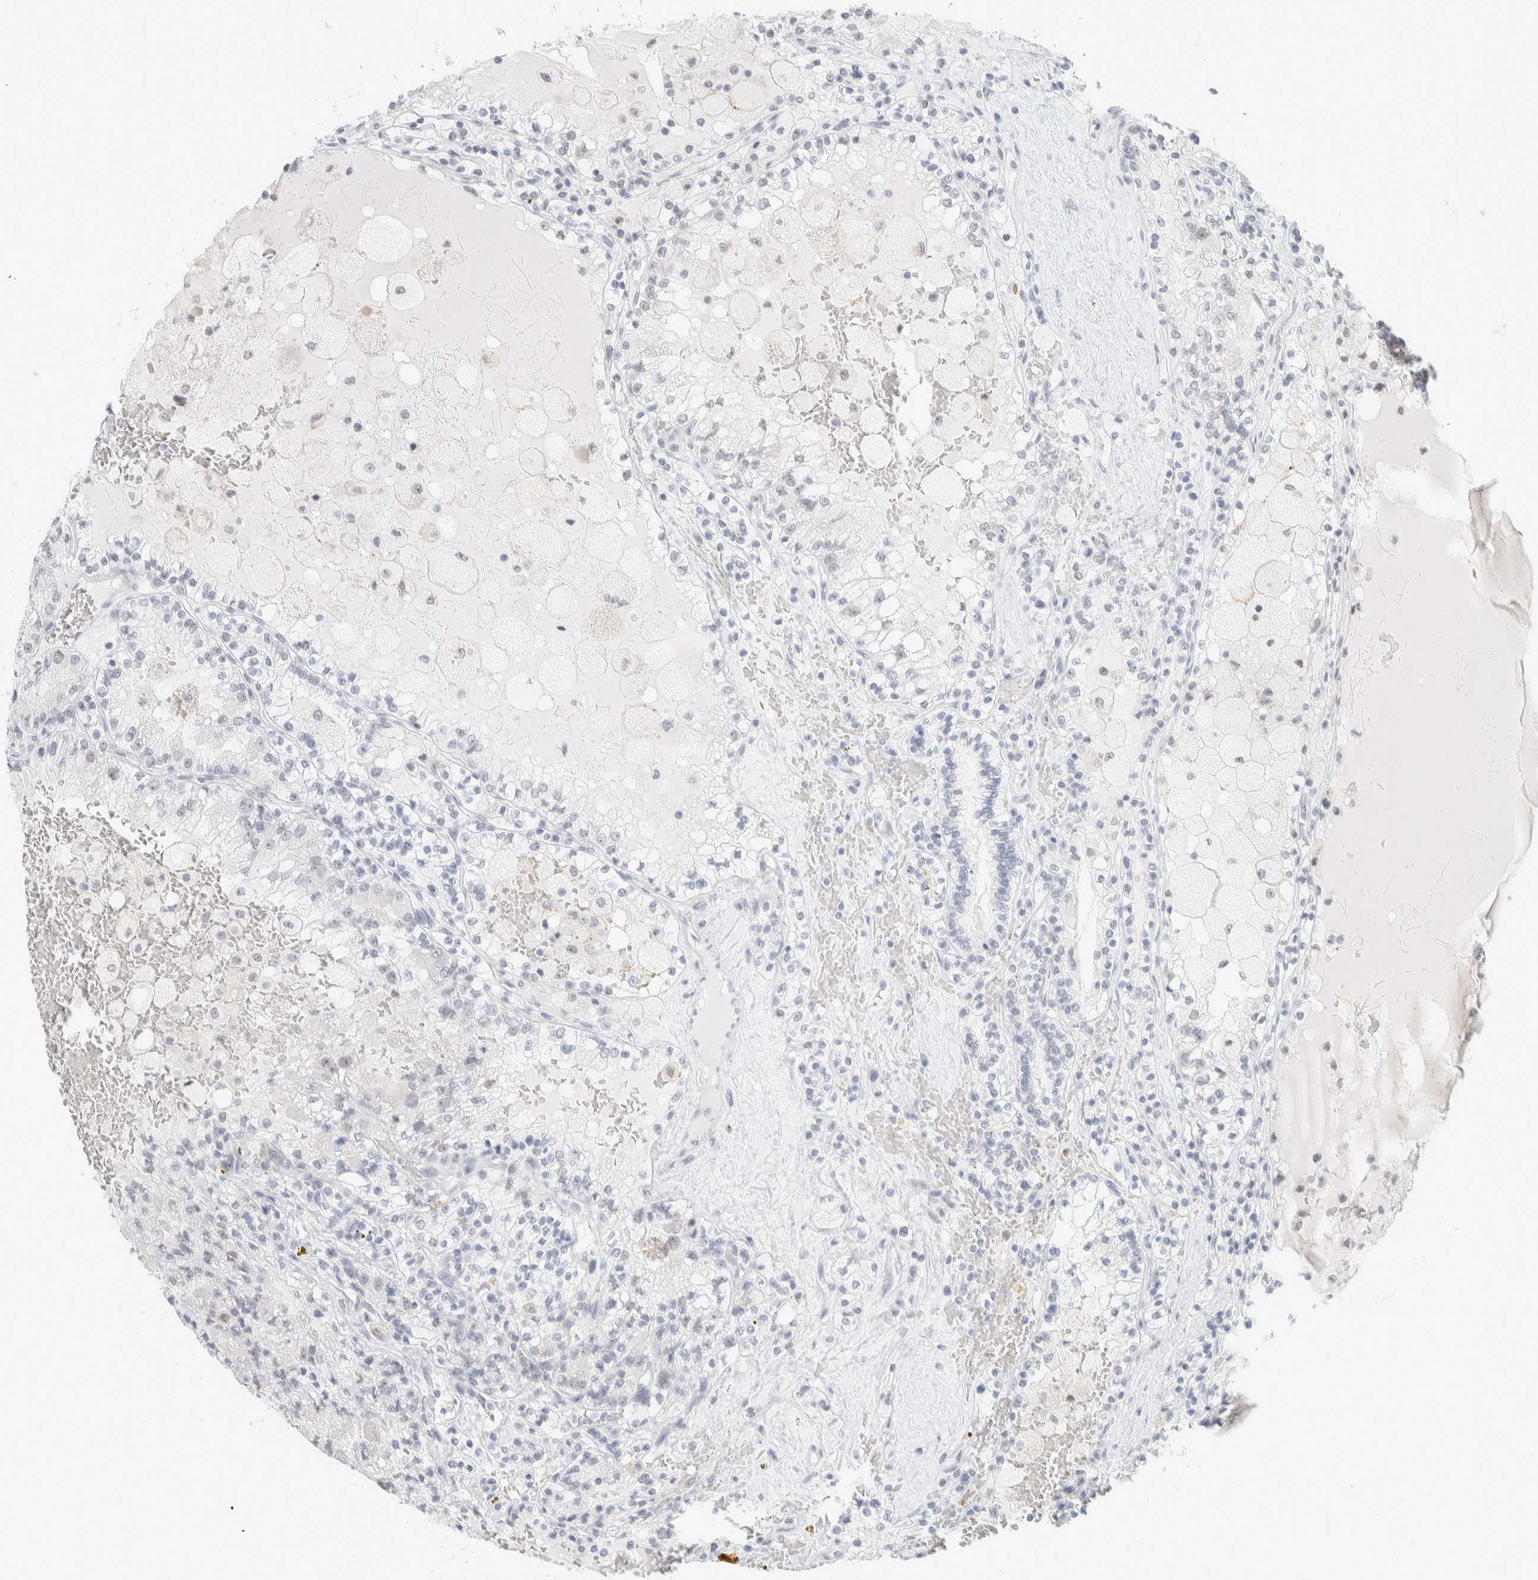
{"staining": {"intensity": "negative", "quantity": "none", "location": "none"}, "tissue": "renal cancer", "cell_type": "Tumor cells", "image_type": "cancer", "snomed": [{"axis": "morphology", "description": "Adenocarcinoma, NOS"}, {"axis": "topography", "description": "Kidney"}], "caption": "An image of human renal cancer is negative for staining in tumor cells.", "gene": "CDH17", "patient": {"sex": "female", "age": 56}}